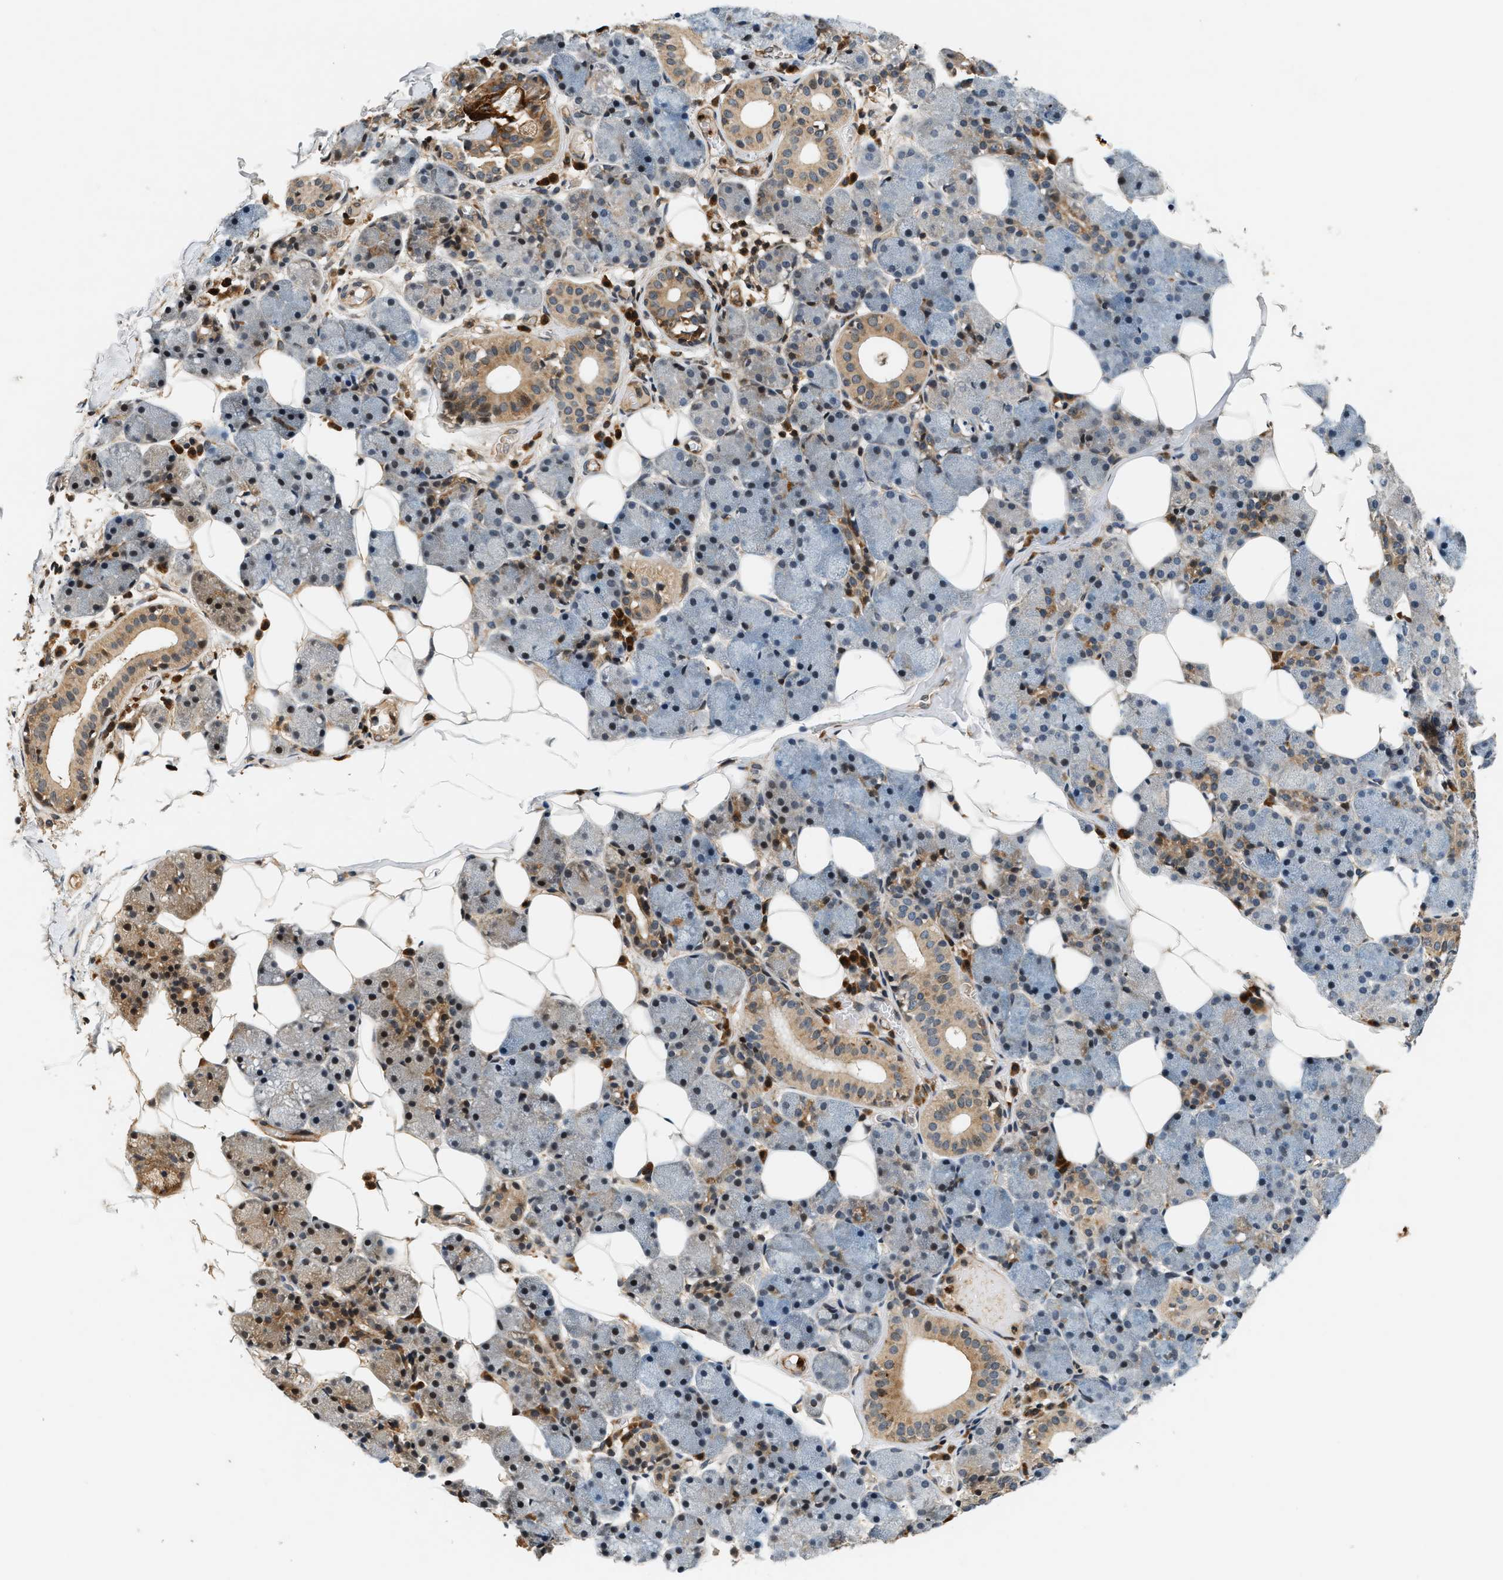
{"staining": {"intensity": "moderate", "quantity": "25%-75%", "location": "cytoplasmic/membranous"}, "tissue": "salivary gland", "cell_type": "Glandular cells", "image_type": "normal", "snomed": [{"axis": "morphology", "description": "Normal tissue, NOS"}, {"axis": "topography", "description": "Salivary gland"}], "caption": "Moderate cytoplasmic/membranous positivity for a protein is present in approximately 25%-75% of glandular cells of benign salivary gland using IHC.", "gene": "SAMD9", "patient": {"sex": "female", "age": 33}}